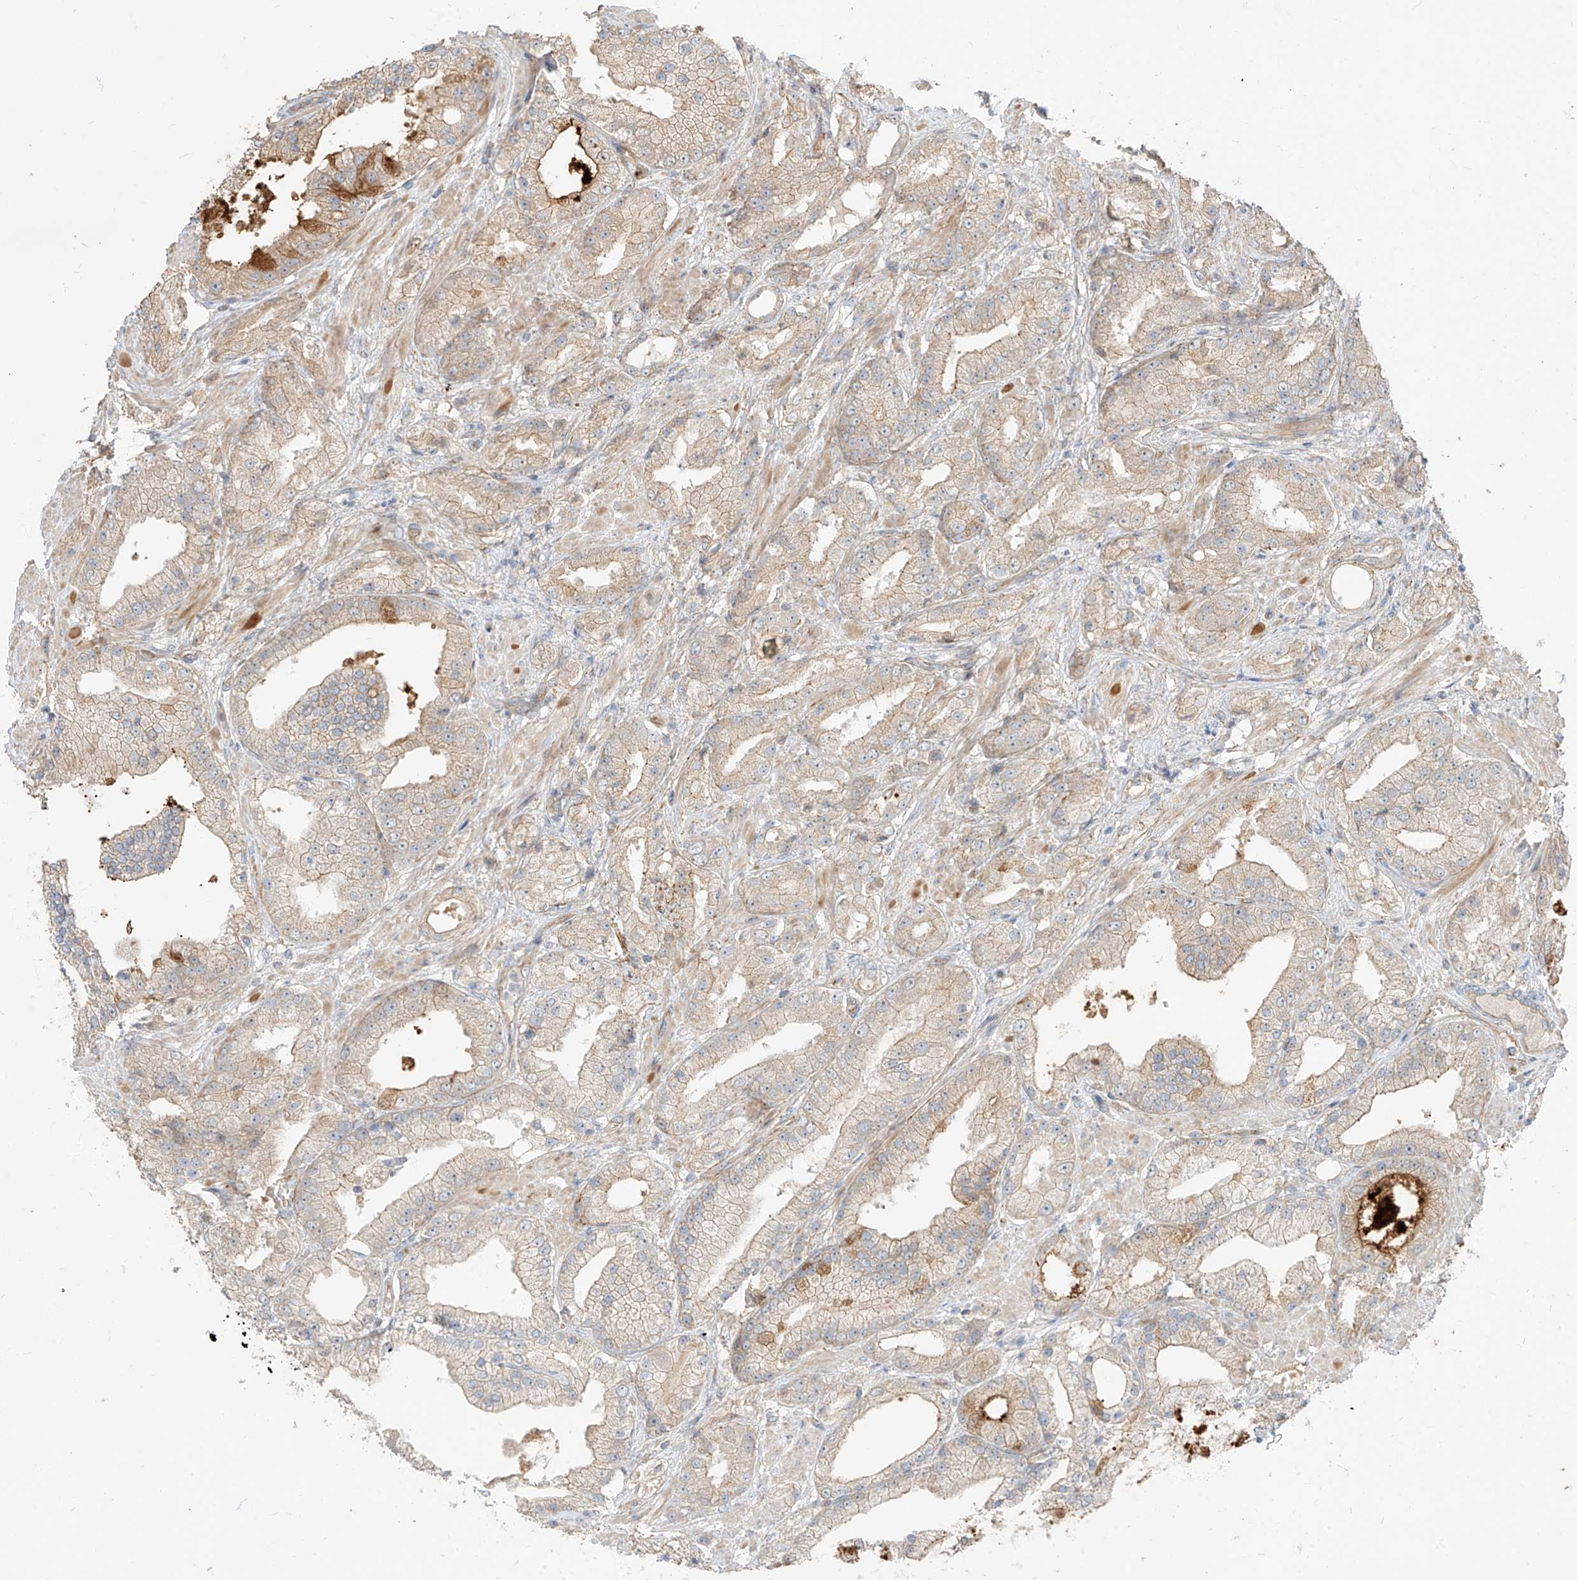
{"staining": {"intensity": "moderate", "quantity": "<25%", "location": "cytoplasmic/membranous"}, "tissue": "prostate cancer", "cell_type": "Tumor cells", "image_type": "cancer", "snomed": [{"axis": "morphology", "description": "Adenocarcinoma, Low grade"}, {"axis": "topography", "description": "Prostate"}], "caption": "A histopathology image of adenocarcinoma (low-grade) (prostate) stained for a protein demonstrates moderate cytoplasmic/membranous brown staining in tumor cells.", "gene": "EPHX4", "patient": {"sex": "male", "age": 67}}